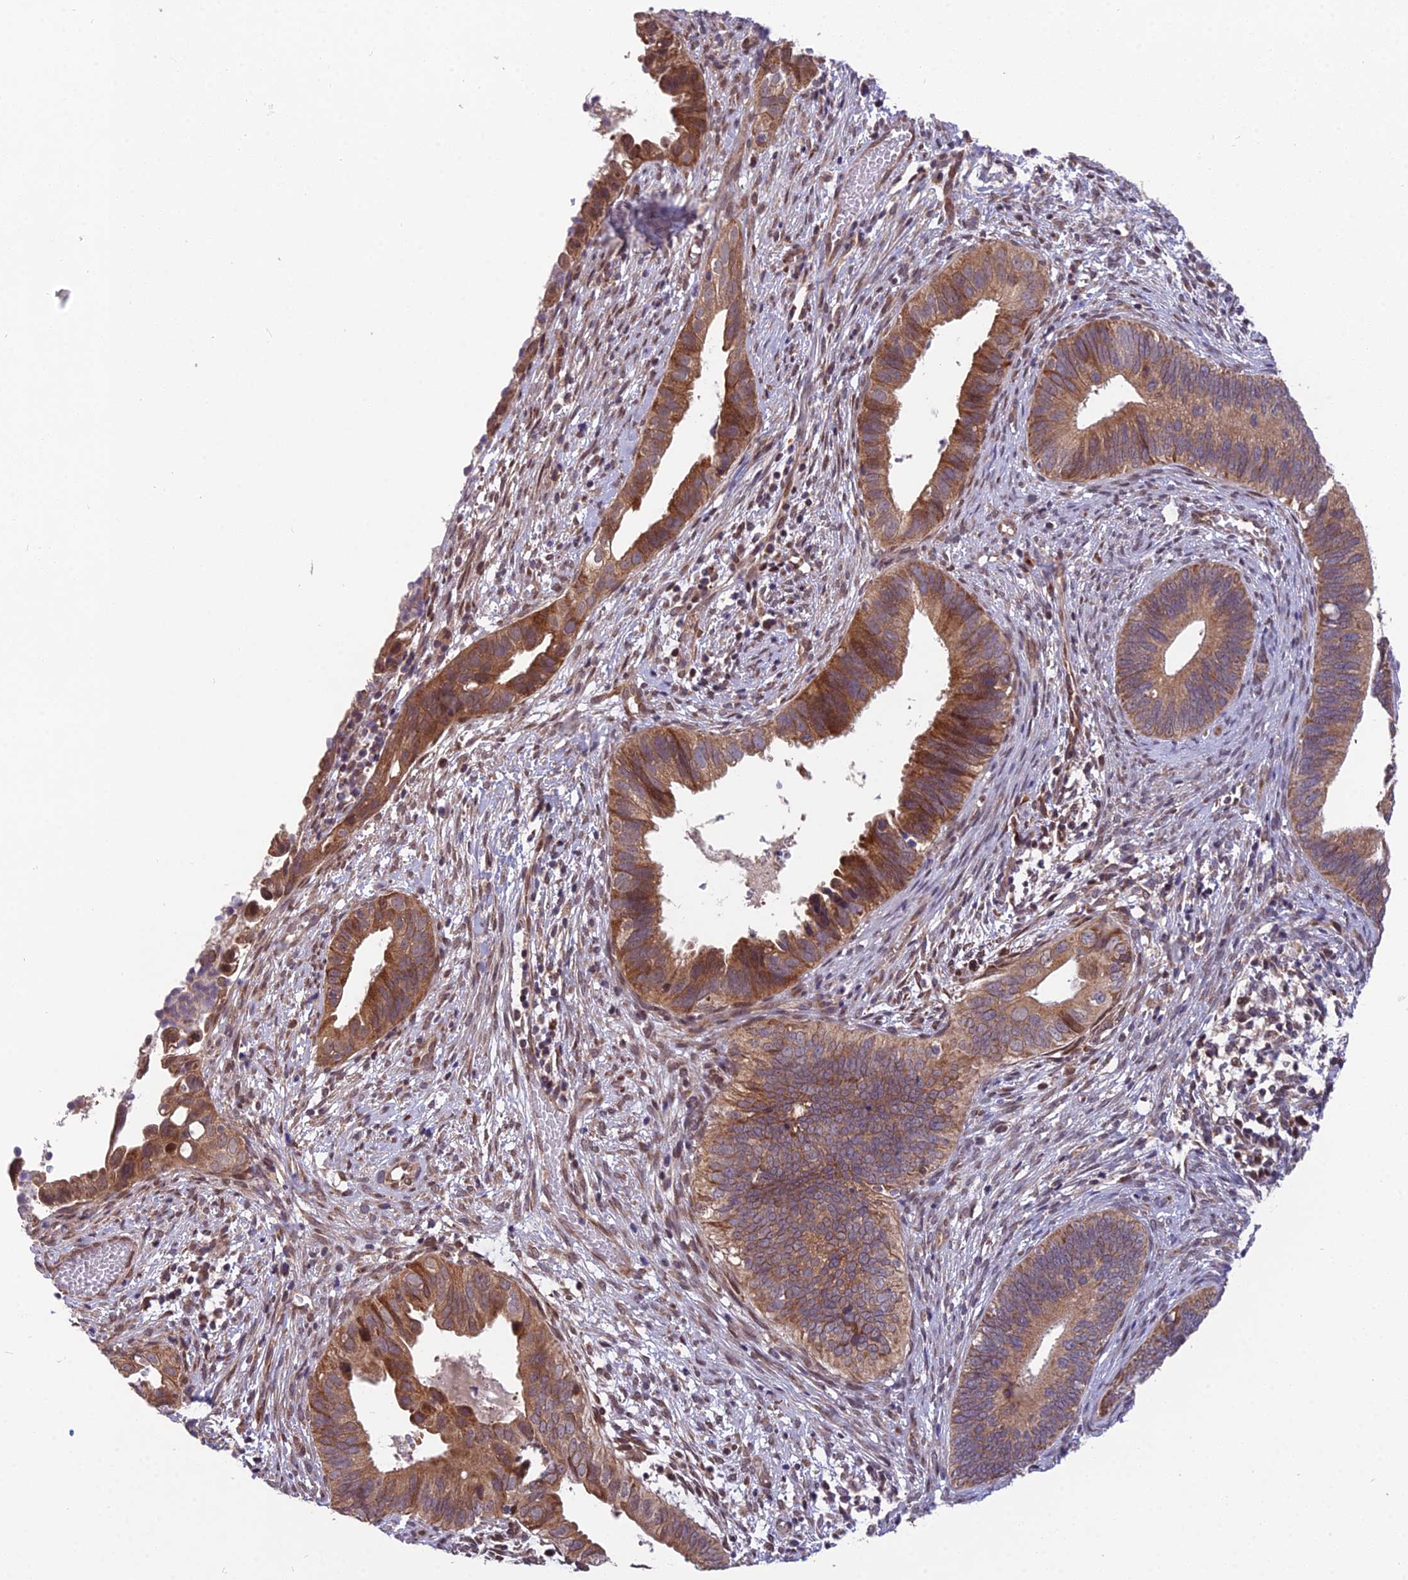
{"staining": {"intensity": "moderate", "quantity": ">75%", "location": "cytoplasmic/membranous"}, "tissue": "cervical cancer", "cell_type": "Tumor cells", "image_type": "cancer", "snomed": [{"axis": "morphology", "description": "Adenocarcinoma, NOS"}, {"axis": "topography", "description": "Cervix"}], "caption": "Cervical adenocarcinoma tissue exhibits moderate cytoplasmic/membranous staining in approximately >75% of tumor cells The staining was performed using DAB, with brown indicating positive protein expression. Nuclei are stained blue with hematoxylin.", "gene": "CYP2R1", "patient": {"sex": "female", "age": 42}}